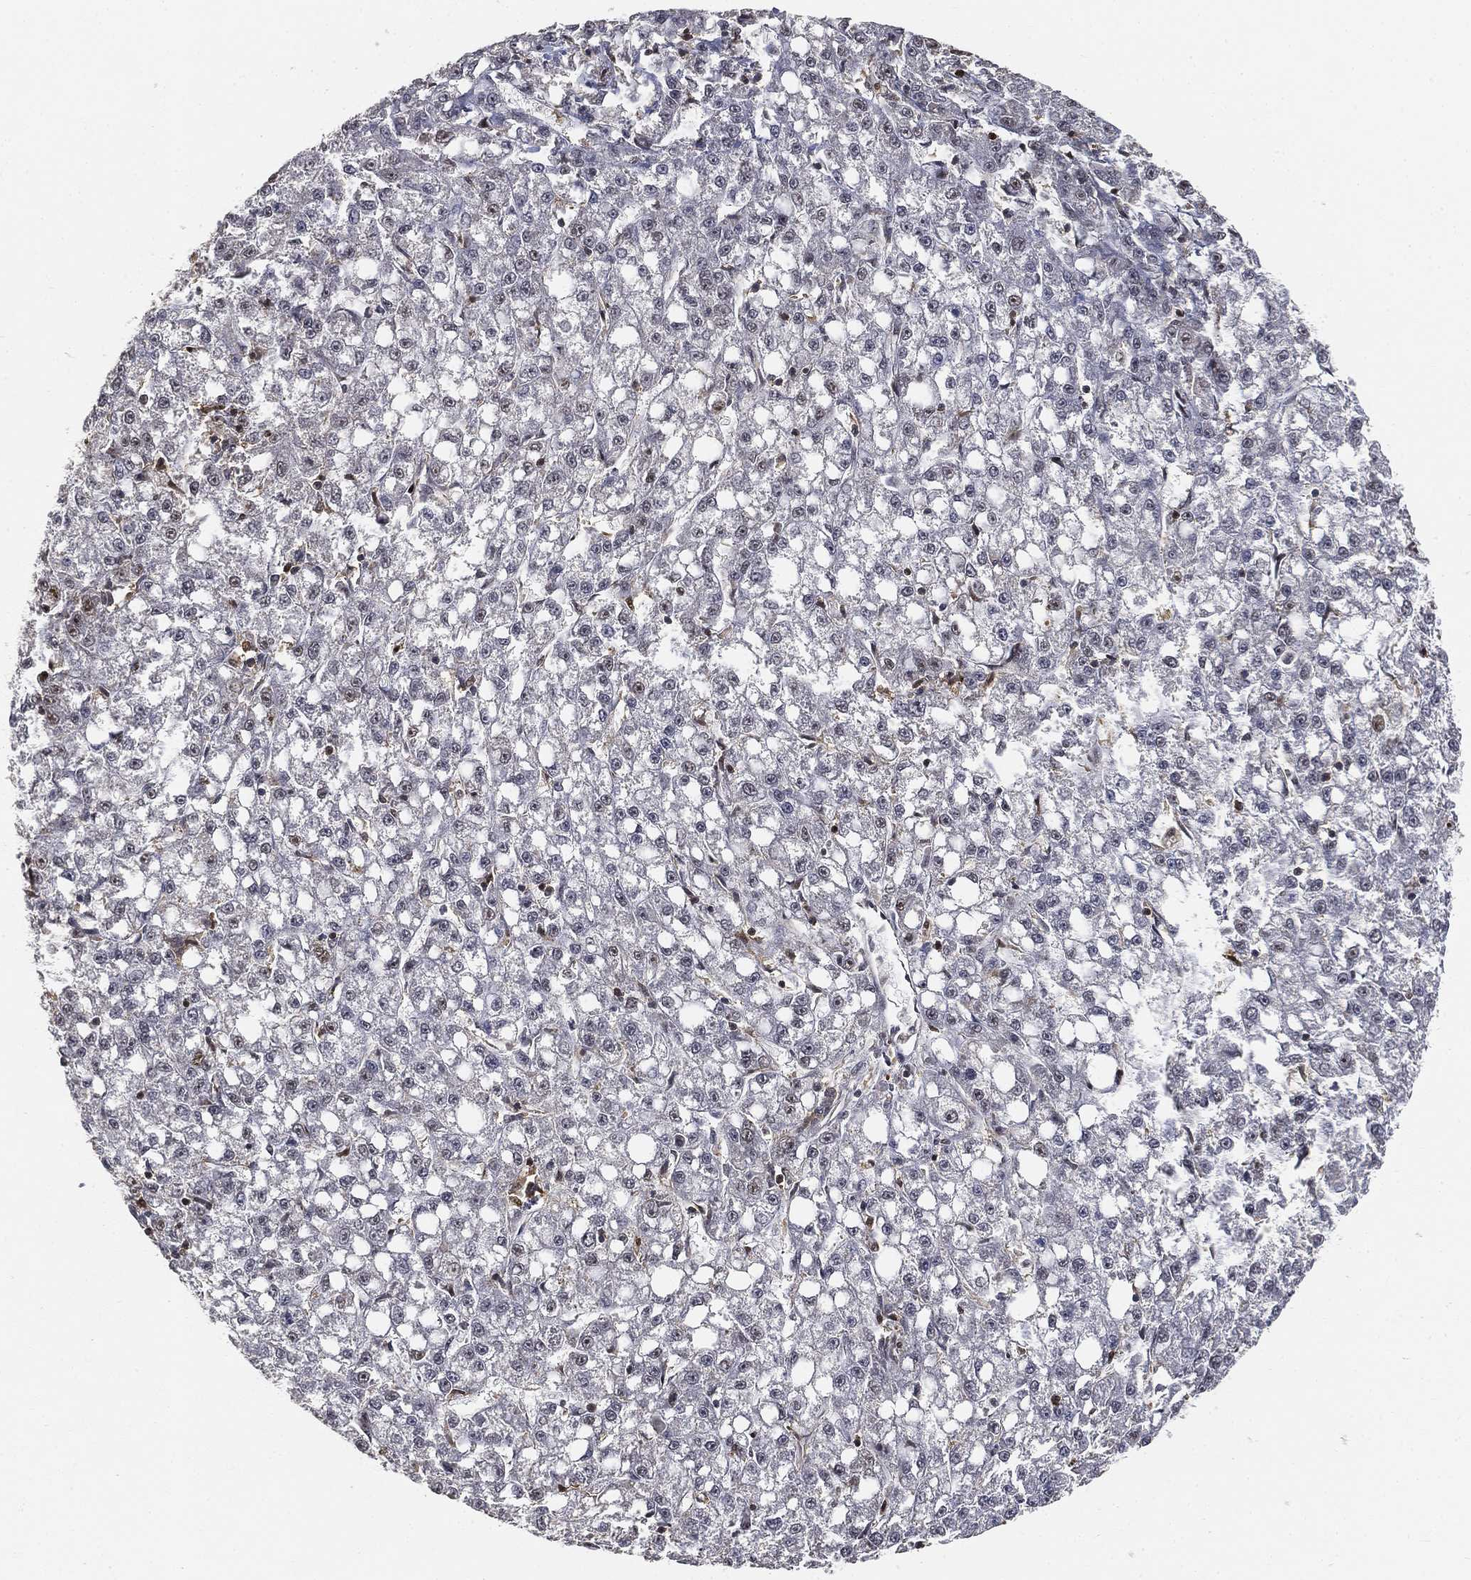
{"staining": {"intensity": "negative", "quantity": "none", "location": "none"}, "tissue": "liver cancer", "cell_type": "Tumor cells", "image_type": "cancer", "snomed": [{"axis": "morphology", "description": "Carcinoma, Hepatocellular, NOS"}, {"axis": "topography", "description": "Liver"}], "caption": "A high-resolution histopathology image shows IHC staining of hepatocellular carcinoma (liver), which displays no significant staining in tumor cells.", "gene": "WDR26", "patient": {"sex": "female", "age": 65}}